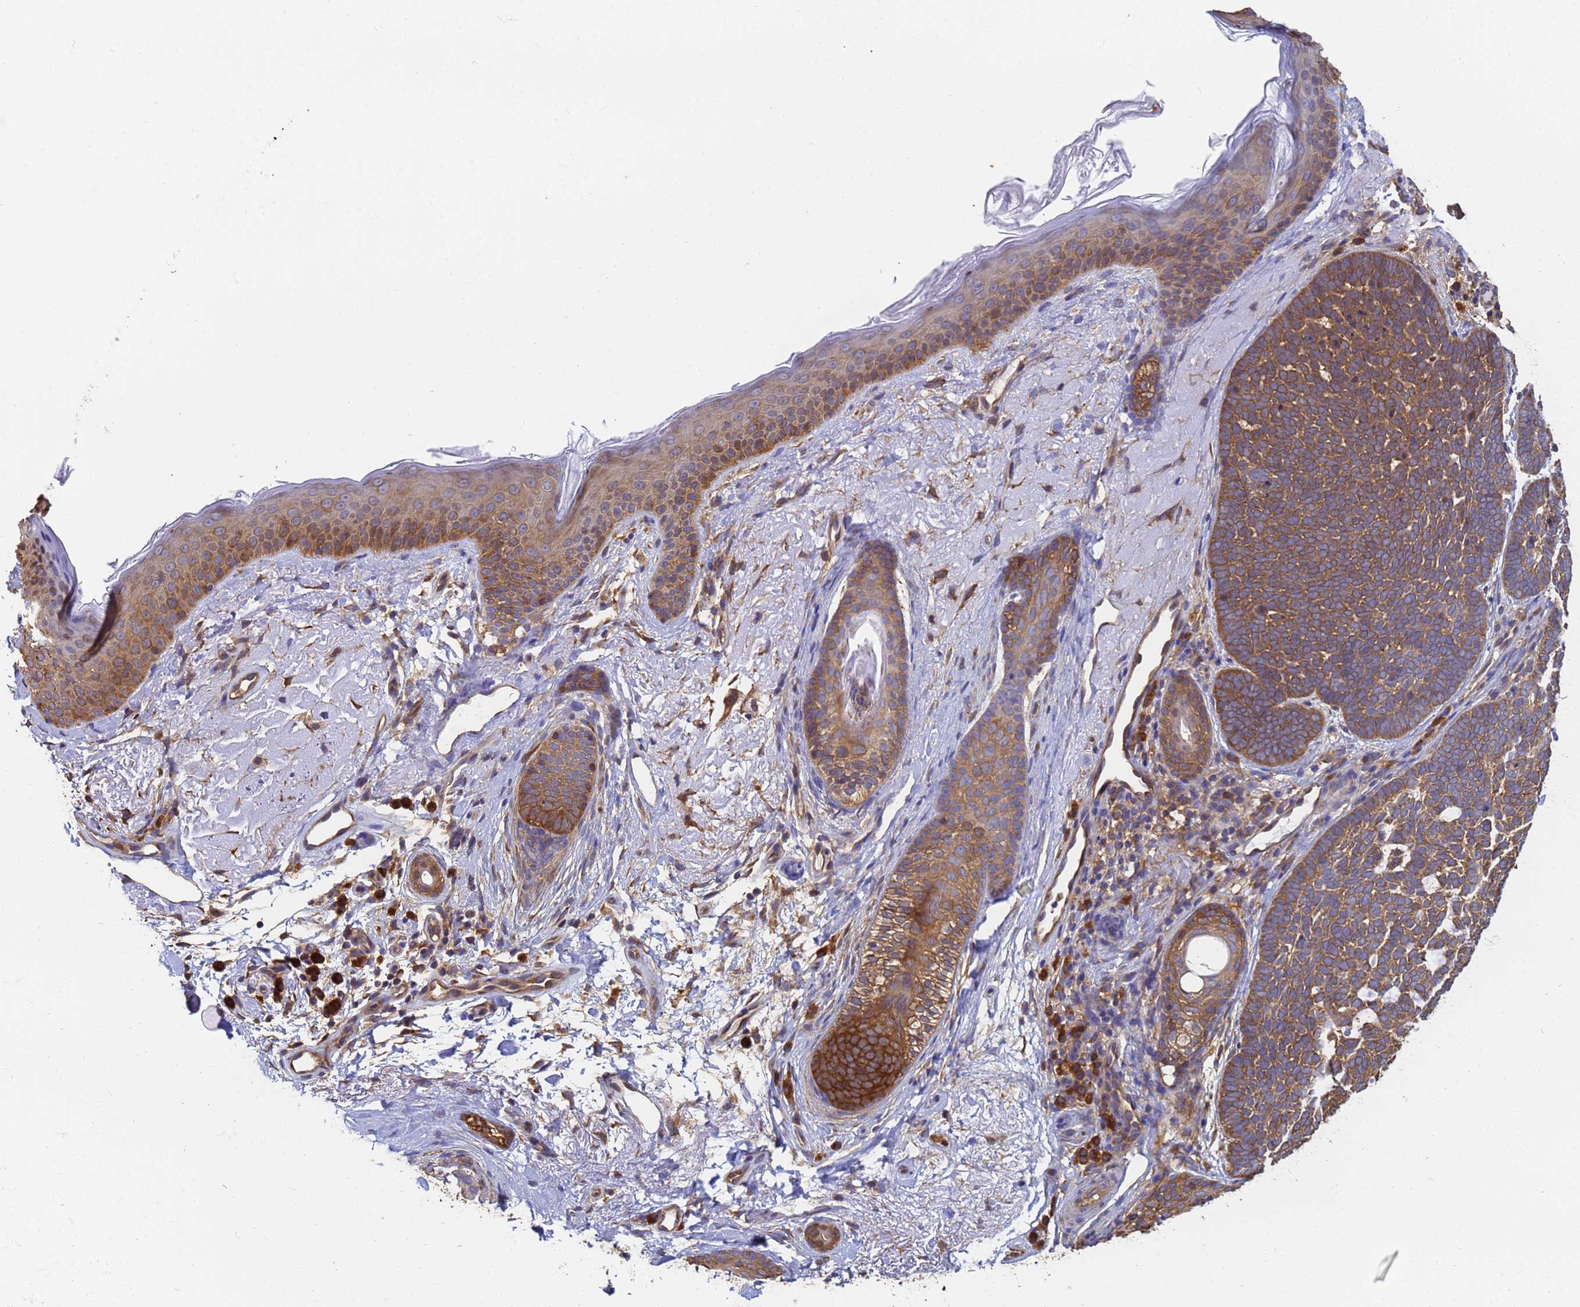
{"staining": {"intensity": "moderate", "quantity": ">75%", "location": "cytoplasmic/membranous"}, "tissue": "skin cancer", "cell_type": "Tumor cells", "image_type": "cancer", "snomed": [{"axis": "morphology", "description": "Basal cell carcinoma"}, {"axis": "topography", "description": "Skin"}], "caption": "Approximately >75% of tumor cells in basal cell carcinoma (skin) exhibit moderate cytoplasmic/membranous protein staining as visualized by brown immunohistochemical staining.", "gene": "NME1-NME2", "patient": {"sex": "female", "age": 77}}